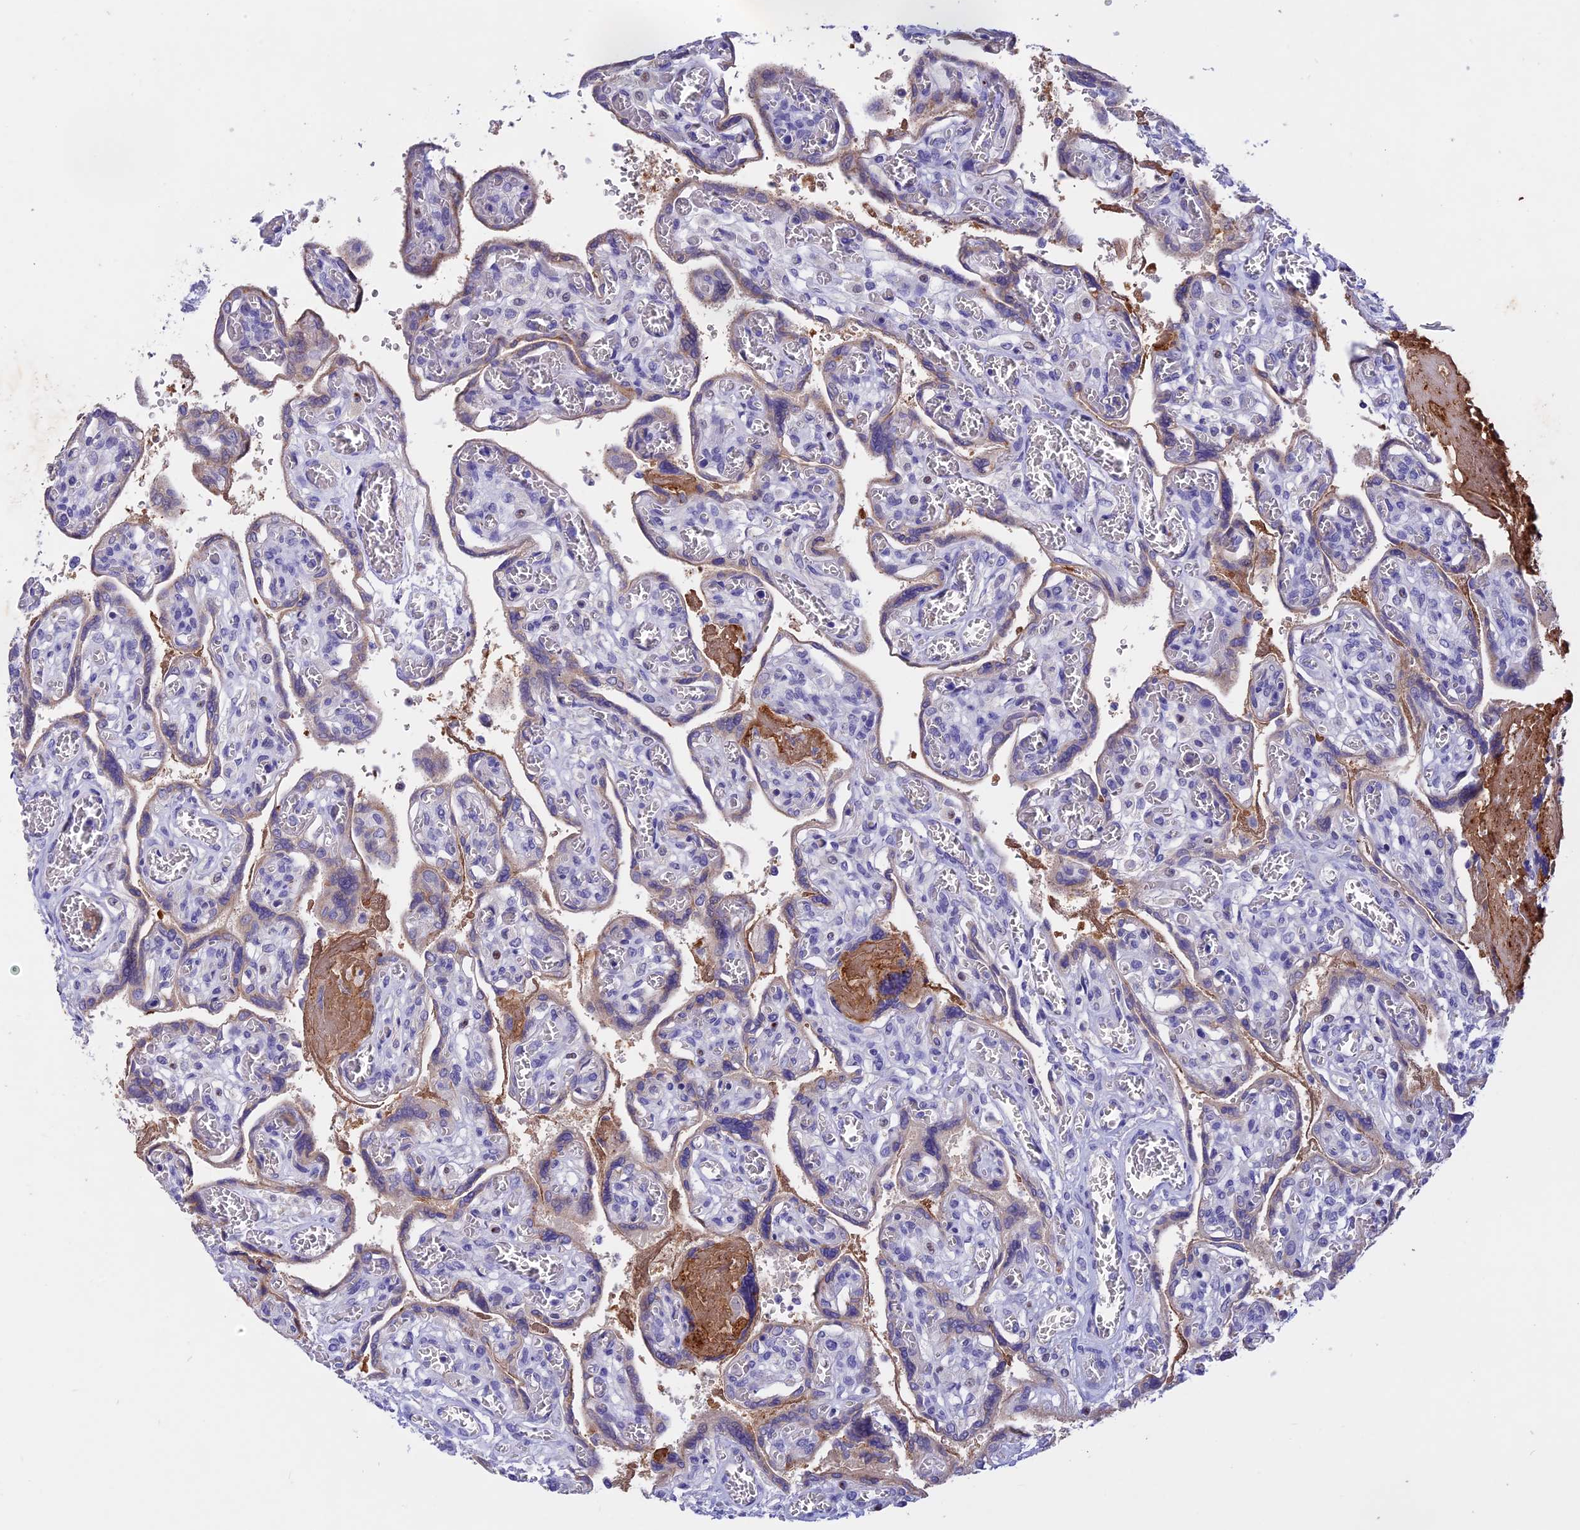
{"staining": {"intensity": "weak", "quantity": "25%-75%", "location": "cytoplasmic/membranous"}, "tissue": "placenta", "cell_type": "Trophoblastic cells", "image_type": "normal", "snomed": [{"axis": "morphology", "description": "Normal tissue, NOS"}, {"axis": "topography", "description": "Placenta"}], "caption": "Immunohistochemistry image of unremarkable placenta stained for a protein (brown), which exhibits low levels of weak cytoplasmic/membranous staining in about 25%-75% of trophoblastic cells.", "gene": "GK5", "patient": {"sex": "female", "age": 39}}